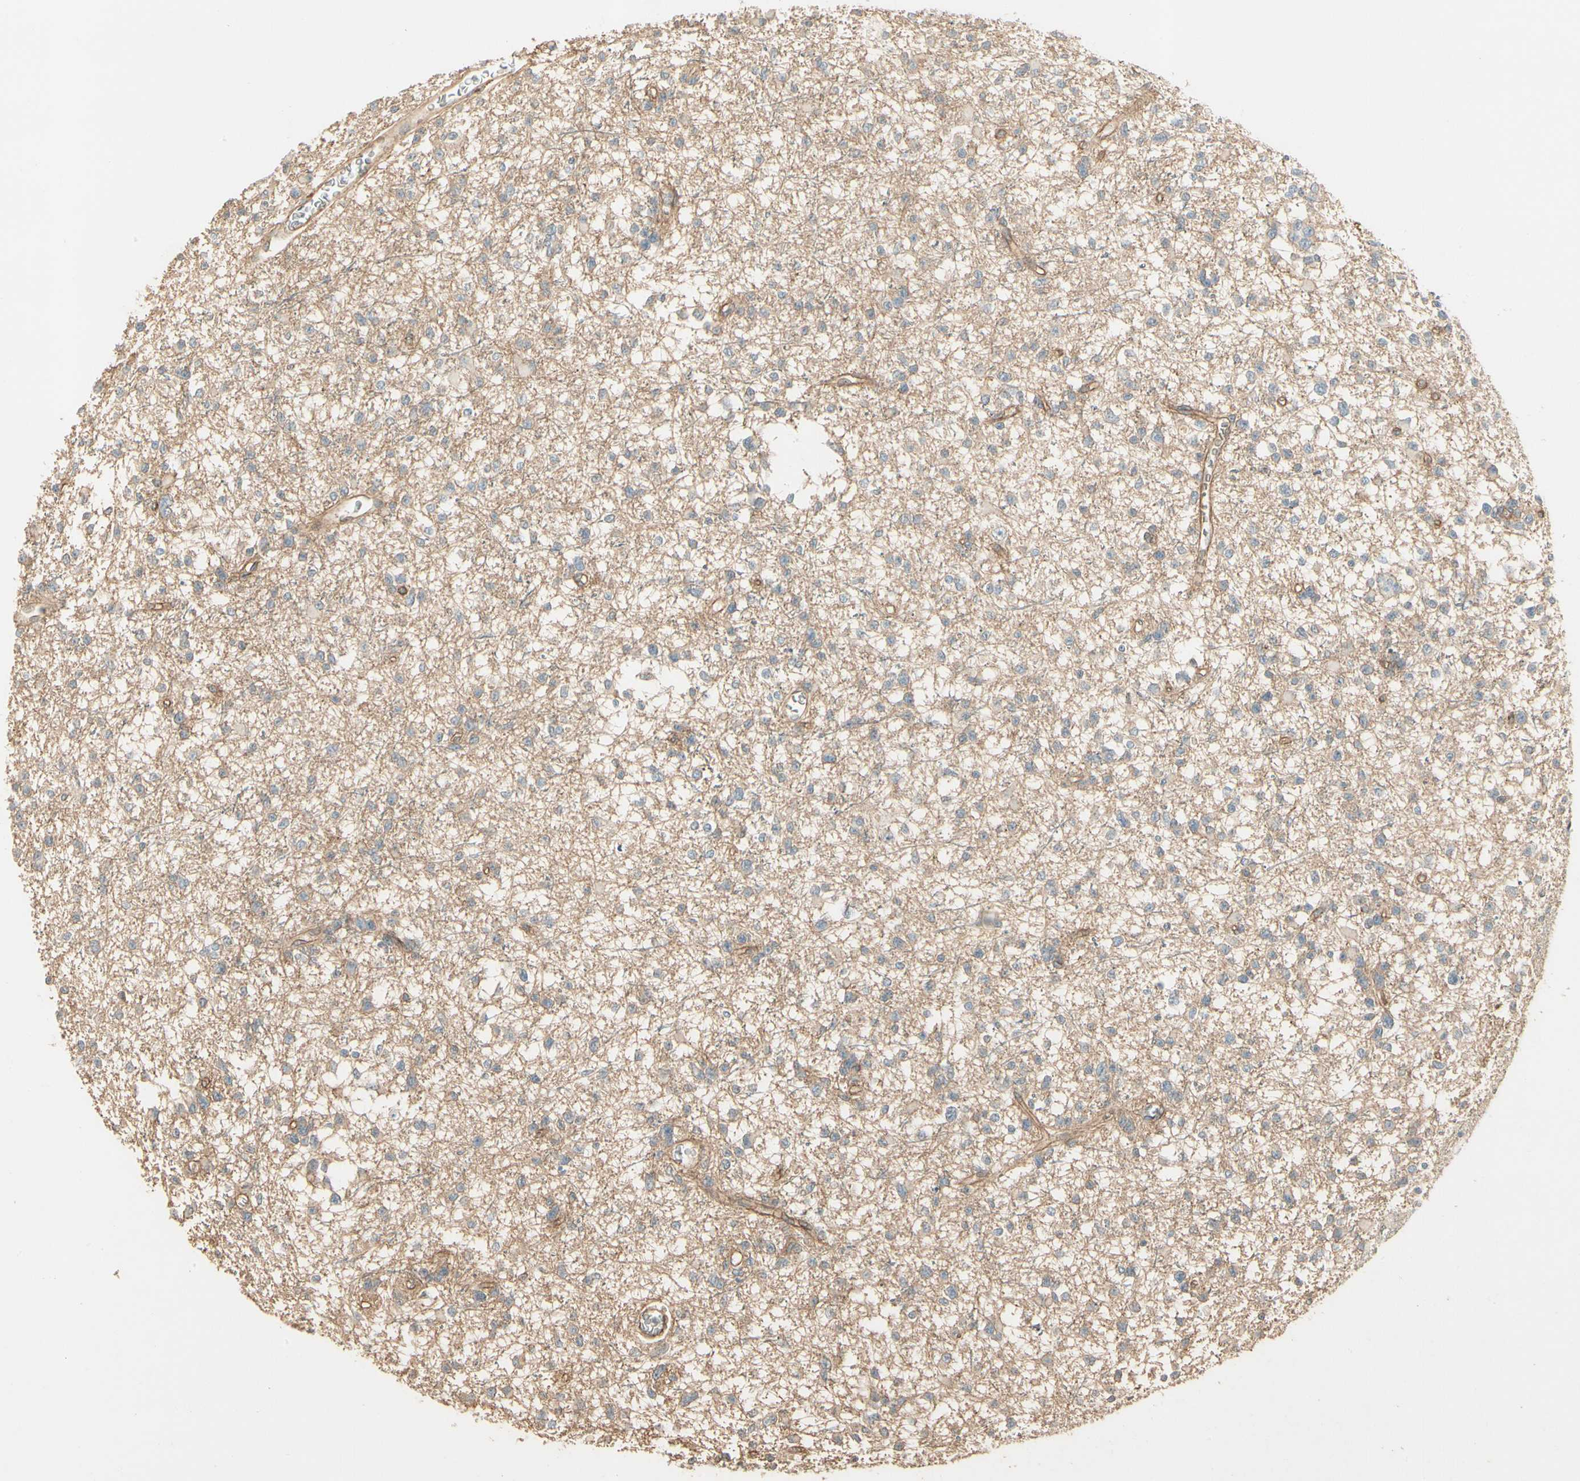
{"staining": {"intensity": "negative", "quantity": "none", "location": "none"}, "tissue": "glioma", "cell_type": "Tumor cells", "image_type": "cancer", "snomed": [{"axis": "morphology", "description": "Glioma, malignant, Low grade"}, {"axis": "topography", "description": "Brain"}], "caption": "DAB immunohistochemical staining of human glioma reveals no significant staining in tumor cells.", "gene": "RNF180", "patient": {"sex": "female", "age": 22}}